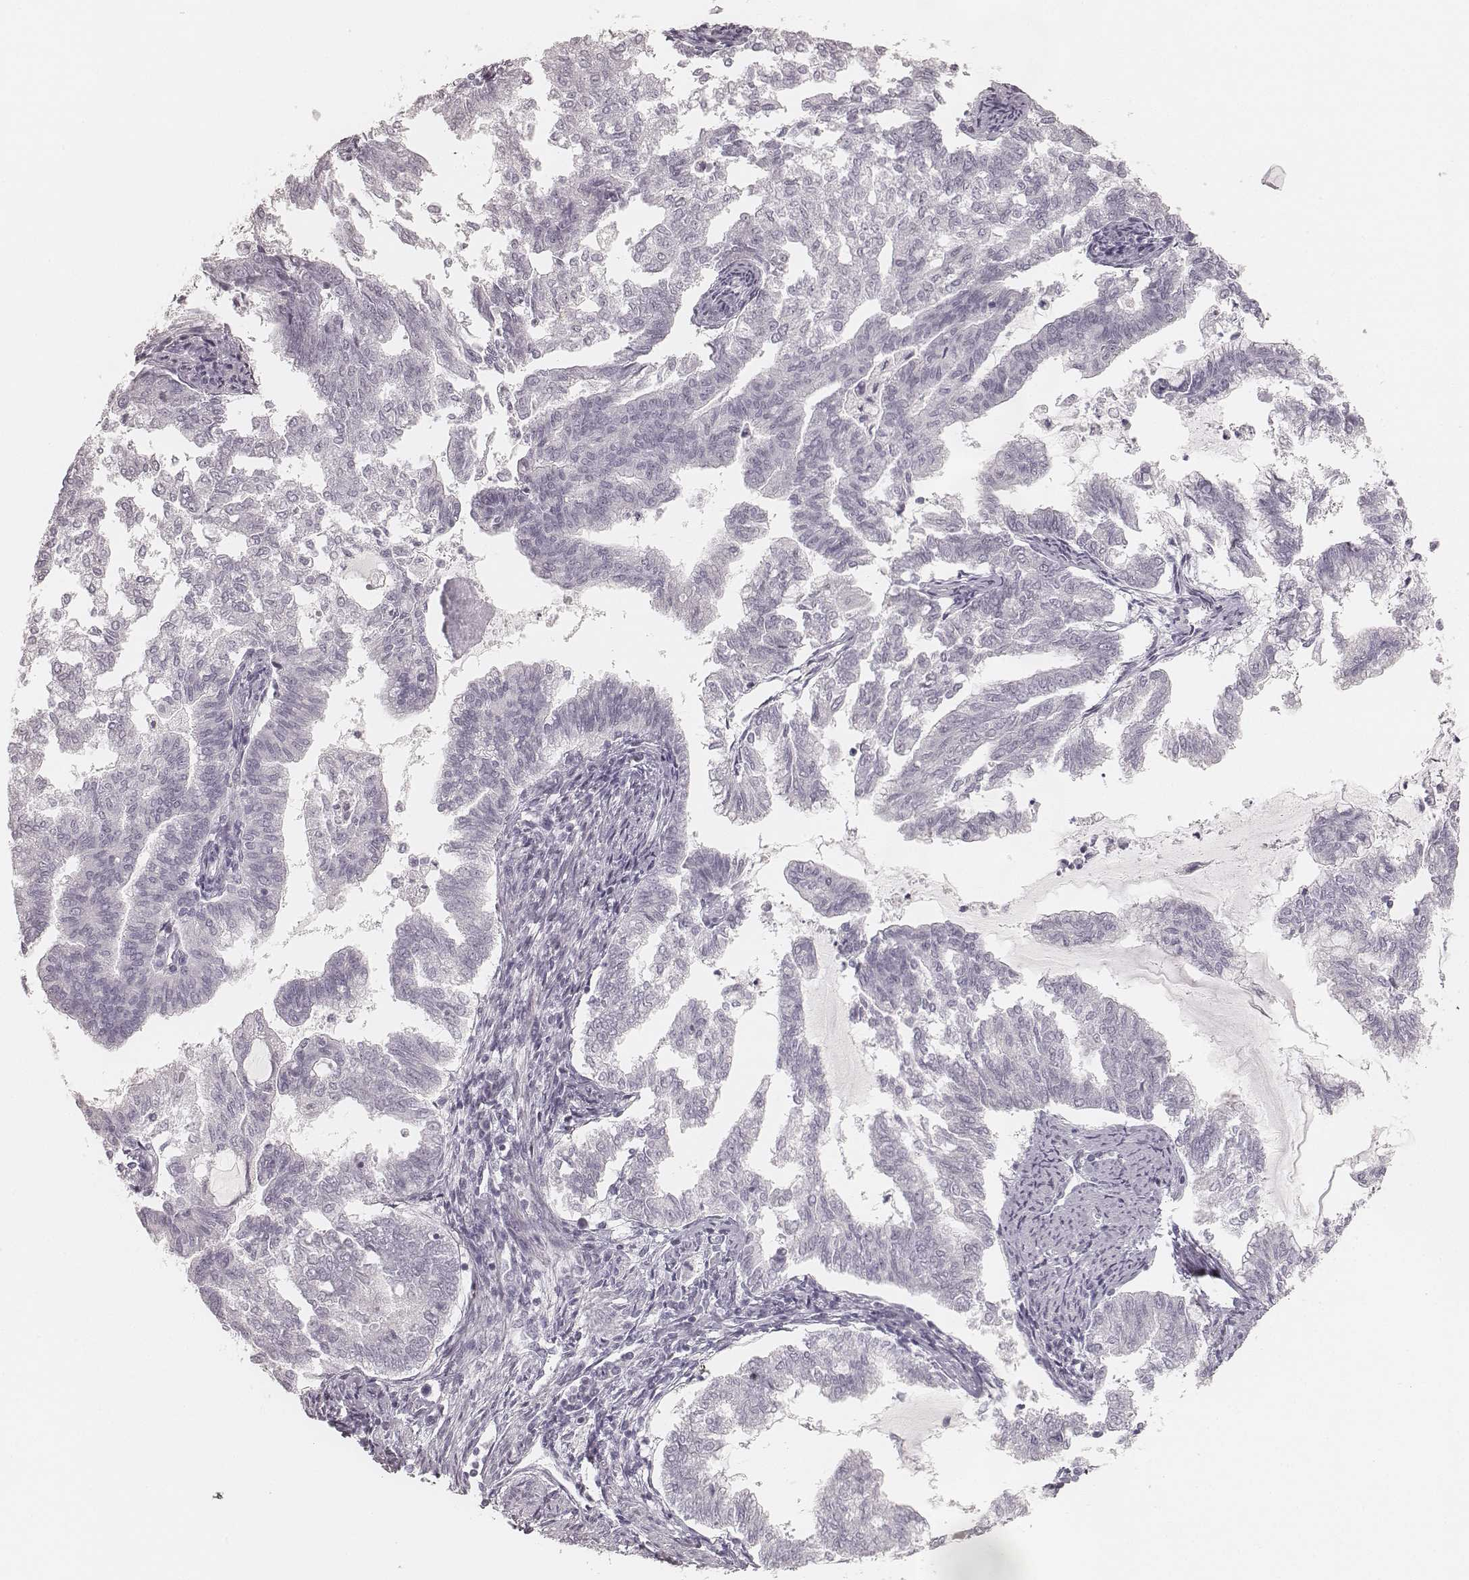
{"staining": {"intensity": "negative", "quantity": "none", "location": "none"}, "tissue": "endometrial cancer", "cell_type": "Tumor cells", "image_type": "cancer", "snomed": [{"axis": "morphology", "description": "Adenocarcinoma, NOS"}, {"axis": "topography", "description": "Endometrium"}], "caption": "Immunohistochemical staining of endometrial cancer displays no significant staining in tumor cells.", "gene": "KRT72", "patient": {"sex": "female", "age": 79}}